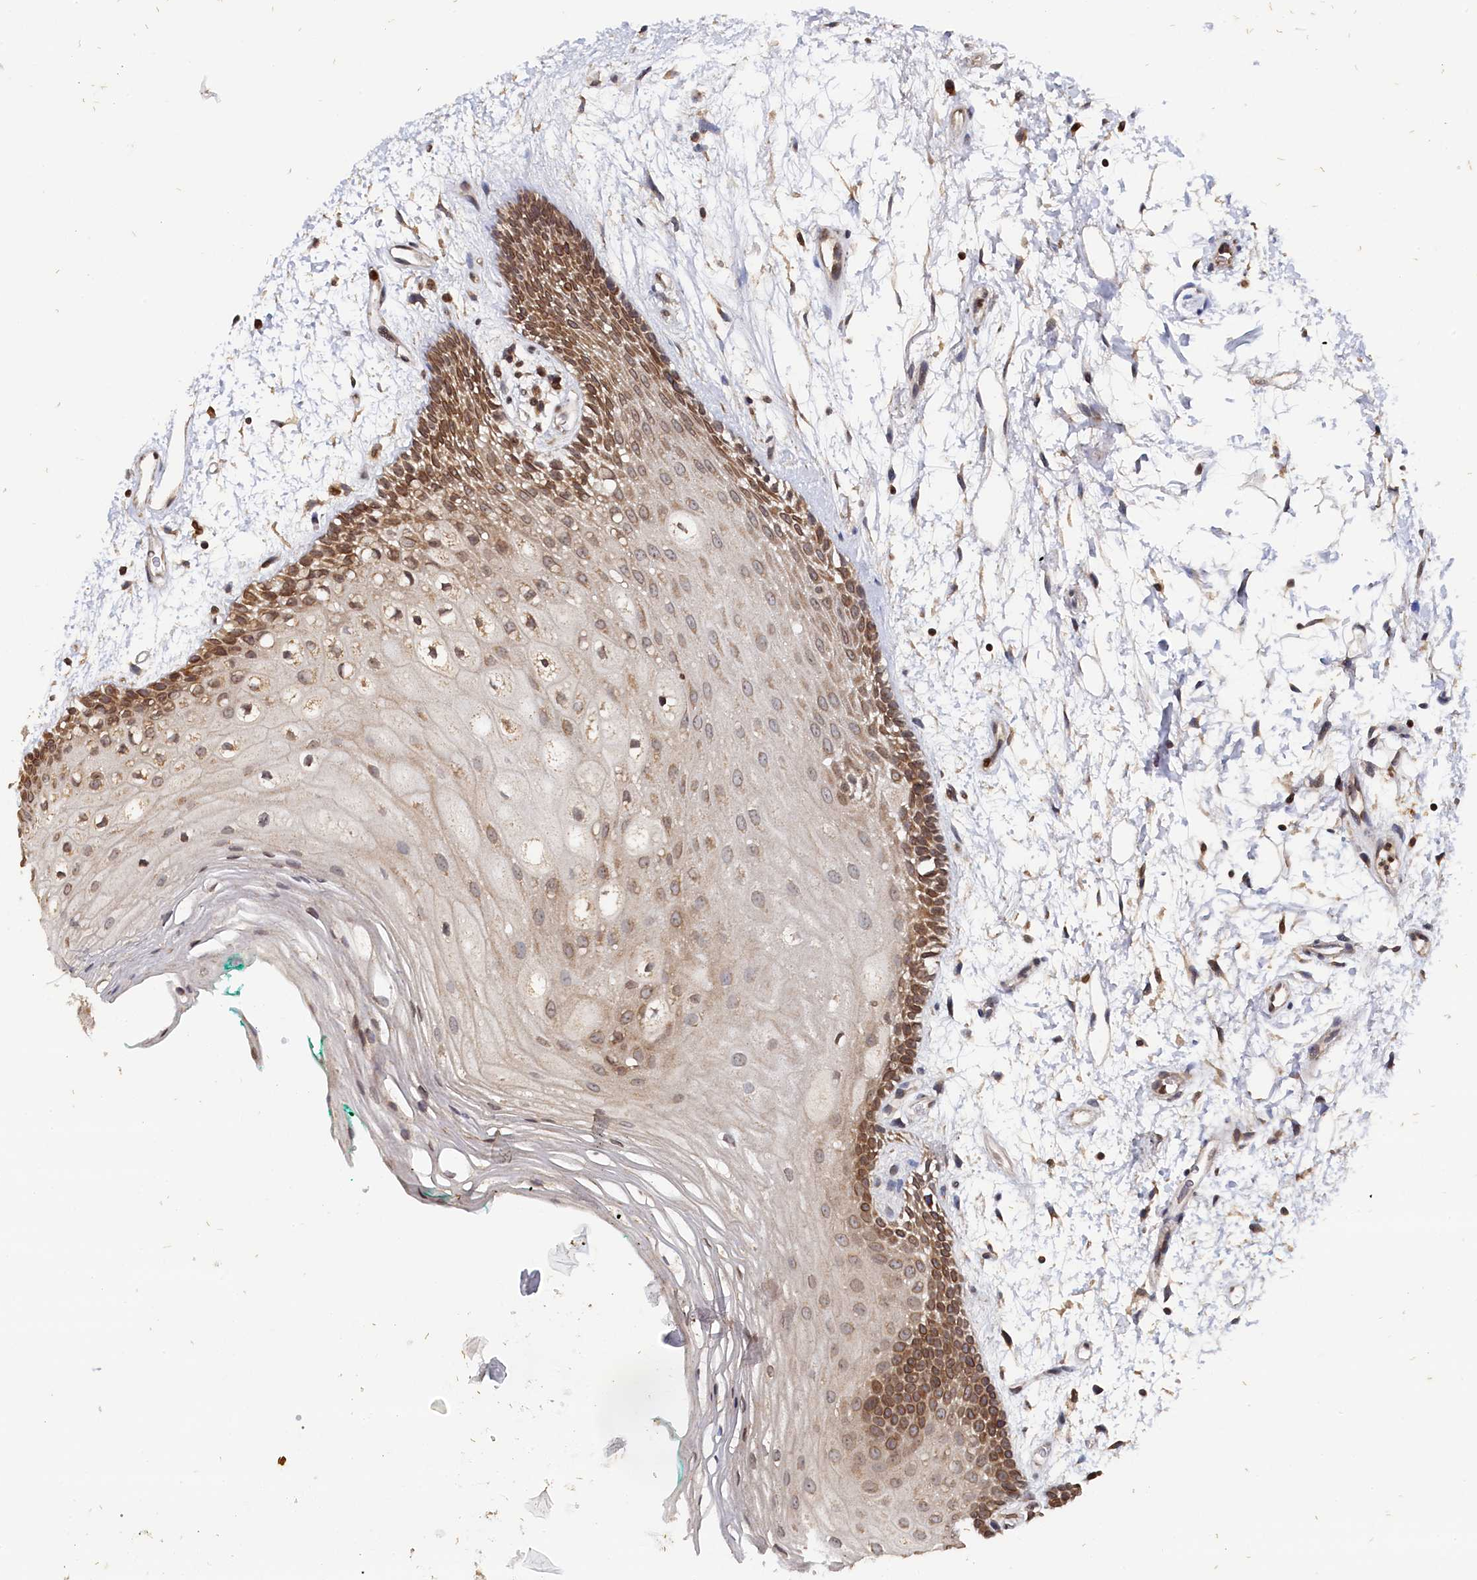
{"staining": {"intensity": "moderate", "quantity": ">75%", "location": "cytoplasmic/membranous,nuclear"}, "tissue": "oral mucosa", "cell_type": "Squamous epithelial cells", "image_type": "normal", "snomed": [{"axis": "morphology", "description": "Normal tissue, NOS"}, {"axis": "topography", "description": "Skeletal muscle"}, {"axis": "topography", "description": "Oral tissue"}, {"axis": "topography", "description": "Peripheral nerve tissue"}], "caption": "An image of oral mucosa stained for a protein displays moderate cytoplasmic/membranous,nuclear brown staining in squamous epithelial cells.", "gene": "ANKEF1", "patient": {"sex": "female", "age": 84}}